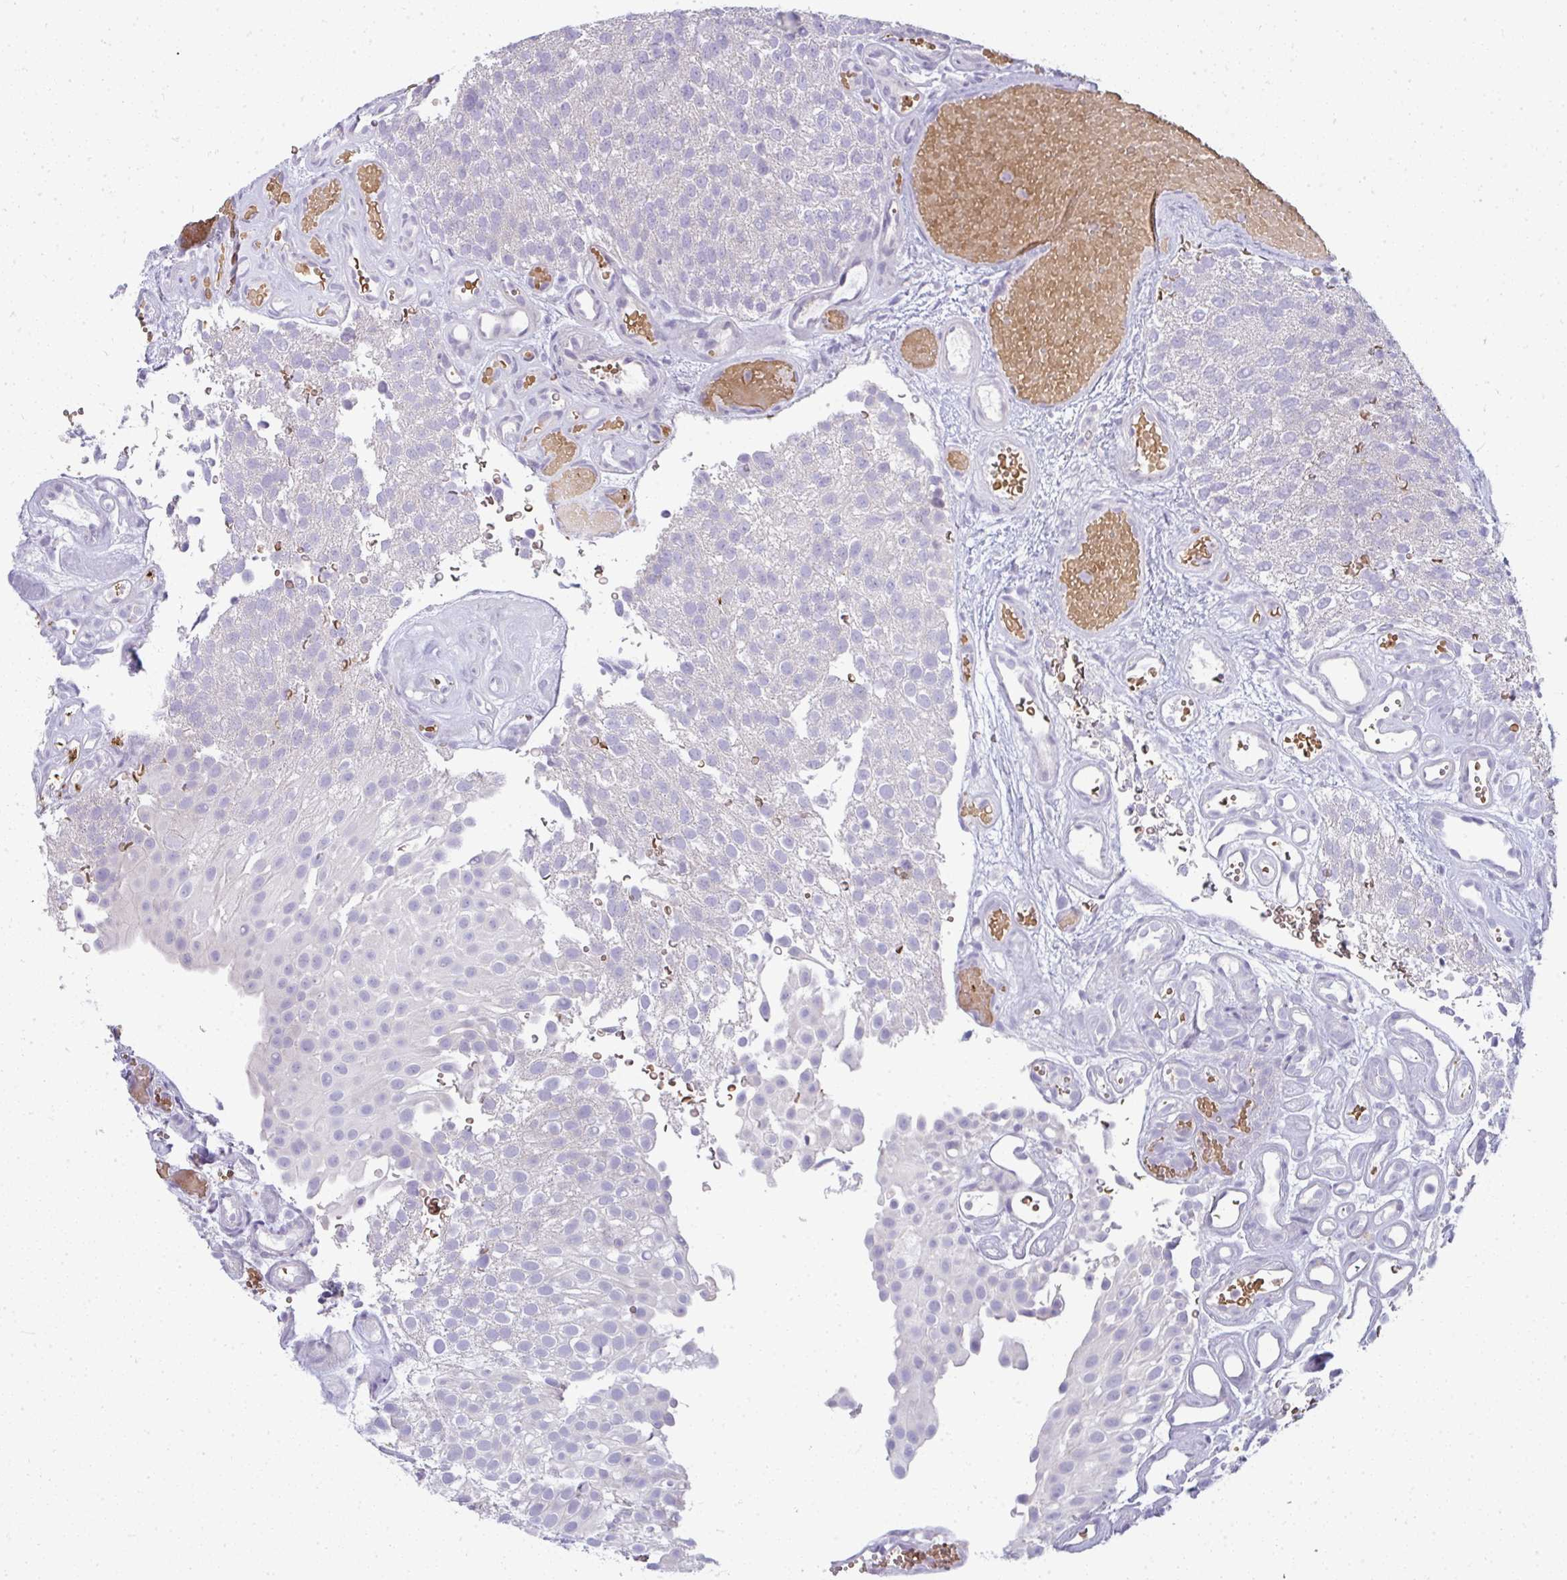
{"staining": {"intensity": "negative", "quantity": "none", "location": "none"}, "tissue": "urothelial cancer", "cell_type": "Tumor cells", "image_type": "cancer", "snomed": [{"axis": "morphology", "description": "Urothelial carcinoma, Low grade"}, {"axis": "topography", "description": "Urinary bladder"}], "caption": "This is an IHC image of low-grade urothelial carcinoma. There is no positivity in tumor cells.", "gene": "SHB", "patient": {"sex": "male", "age": 78}}